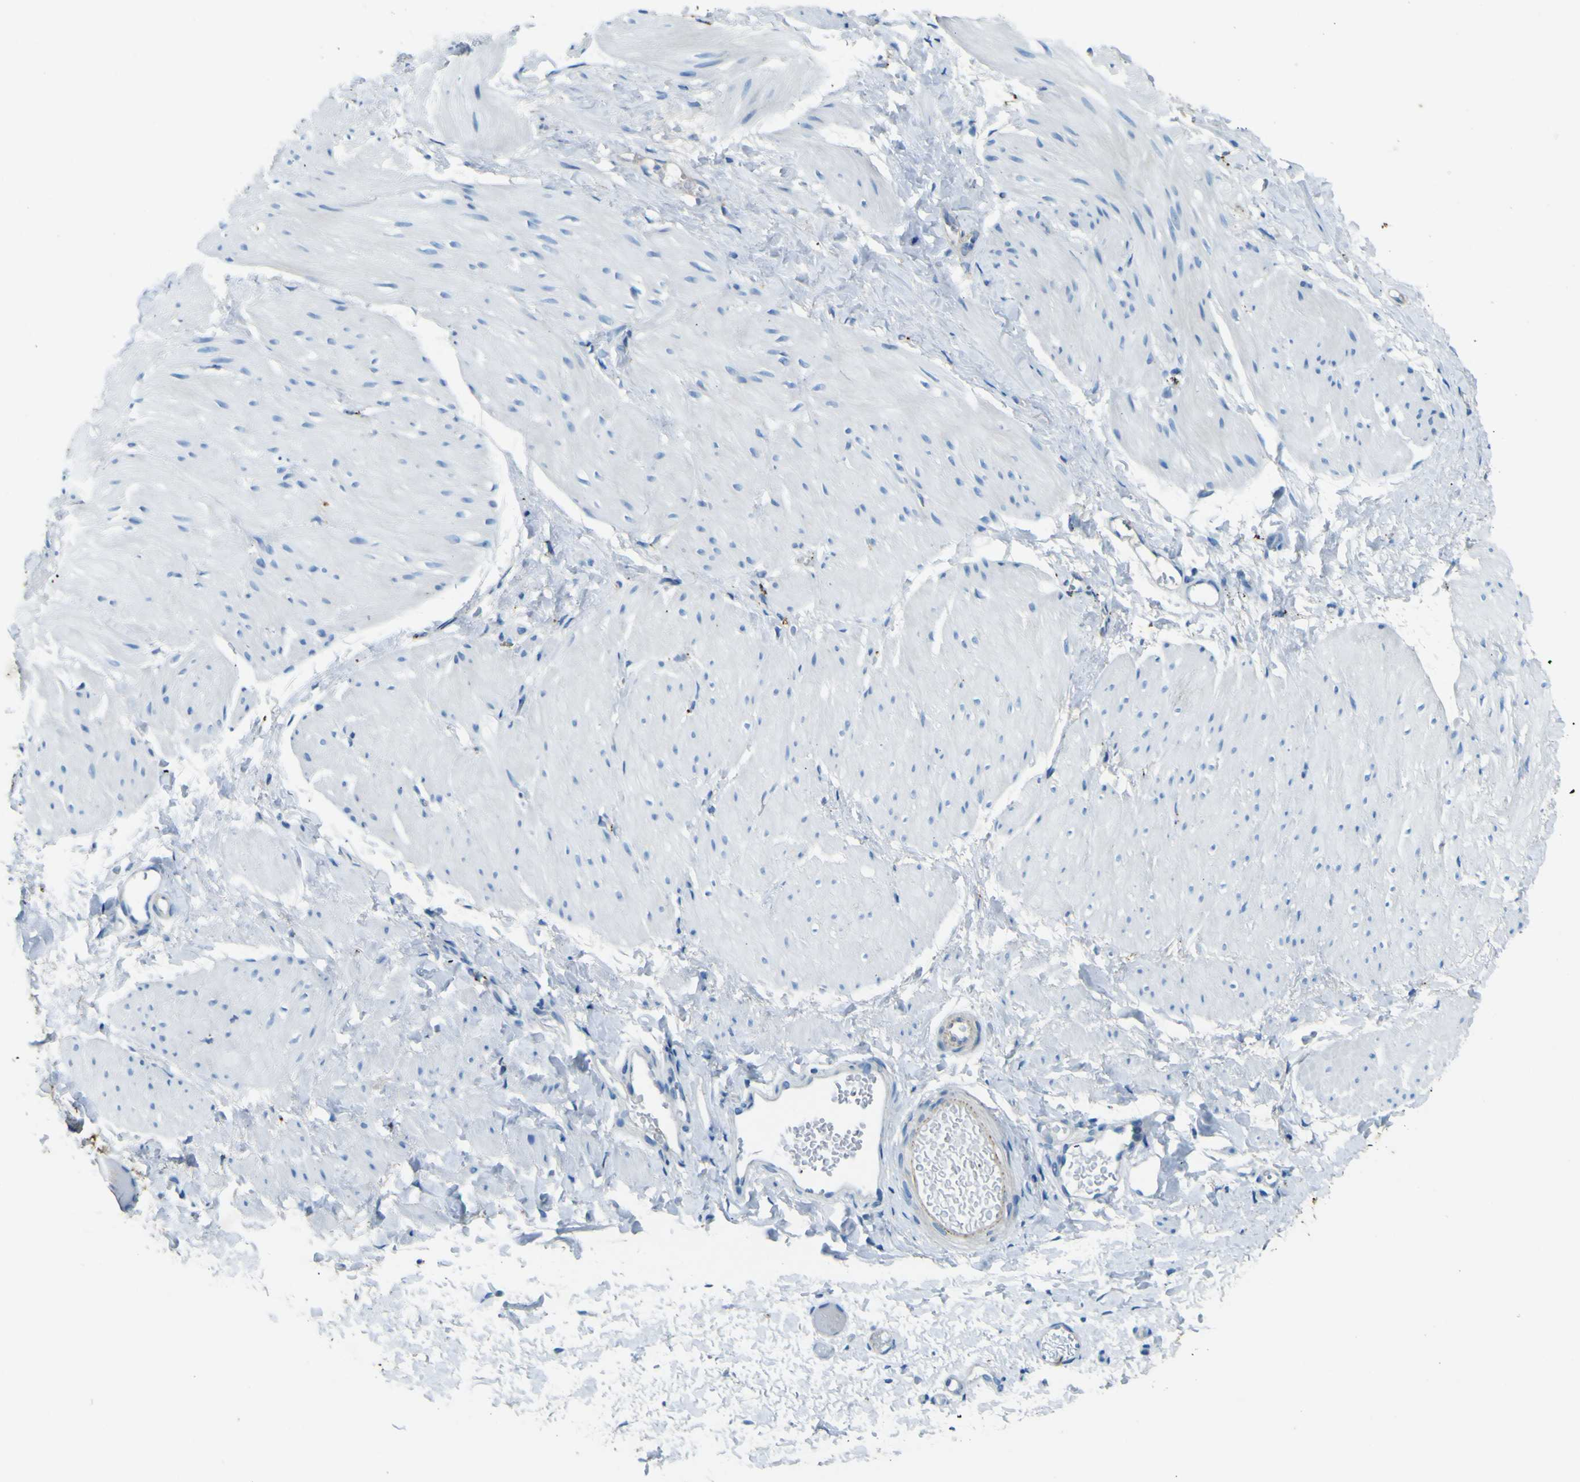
{"staining": {"intensity": "negative", "quantity": "none", "location": "none"}, "tissue": "smooth muscle", "cell_type": "Smooth muscle cells", "image_type": "normal", "snomed": [{"axis": "morphology", "description": "Normal tissue, NOS"}, {"axis": "topography", "description": "Smooth muscle"}], "caption": "Immunohistochemistry (IHC) of unremarkable human smooth muscle exhibits no staining in smooth muscle cells. Brightfield microscopy of immunohistochemistry (IHC) stained with DAB (brown) and hematoxylin (blue), captured at high magnification.", "gene": "PDE9A", "patient": {"sex": "male", "age": 16}}